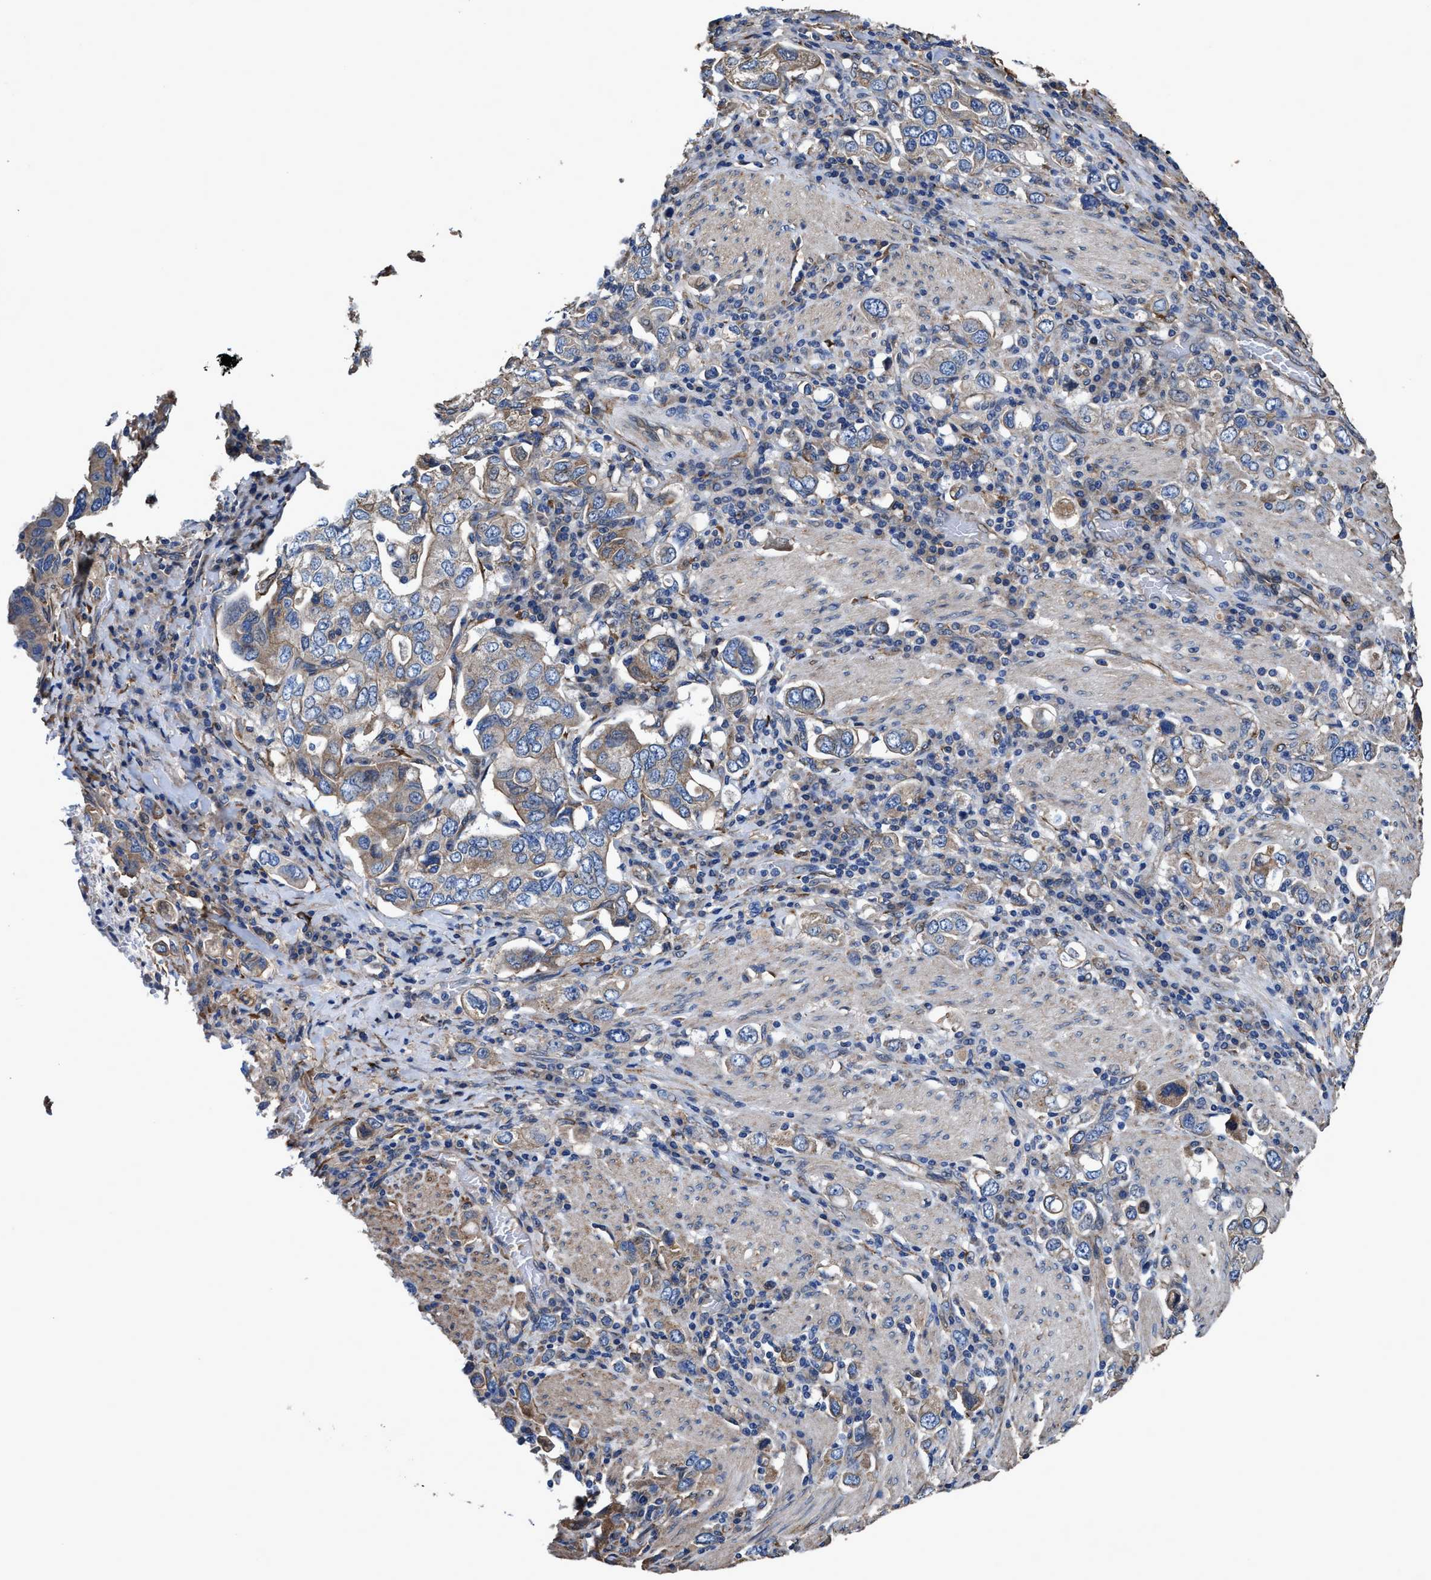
{"staining": {"intensity": "weak", "quantity": "25%-75%", "location": "cytoplasmic/membranous"}, "tissue": "stomach cancer", "cell_type": "Tumor cells", "image_type": "cancer", "snomed": [{"axis": "morphology", "description": "Adenocarcinoma, NOS"}, {"axis": "topography", "description": "Stomach, upper"}], "caption": "This histopathology image exhibits immunohistochemistry (IHC) staining of human adenocarcinoma (stomach), with low weak cytoplasmic/membranous positivity in about 25%-75% of tumor cells.", "gene": "IDNK", "patient": {"sex": "male", "age": 62}}